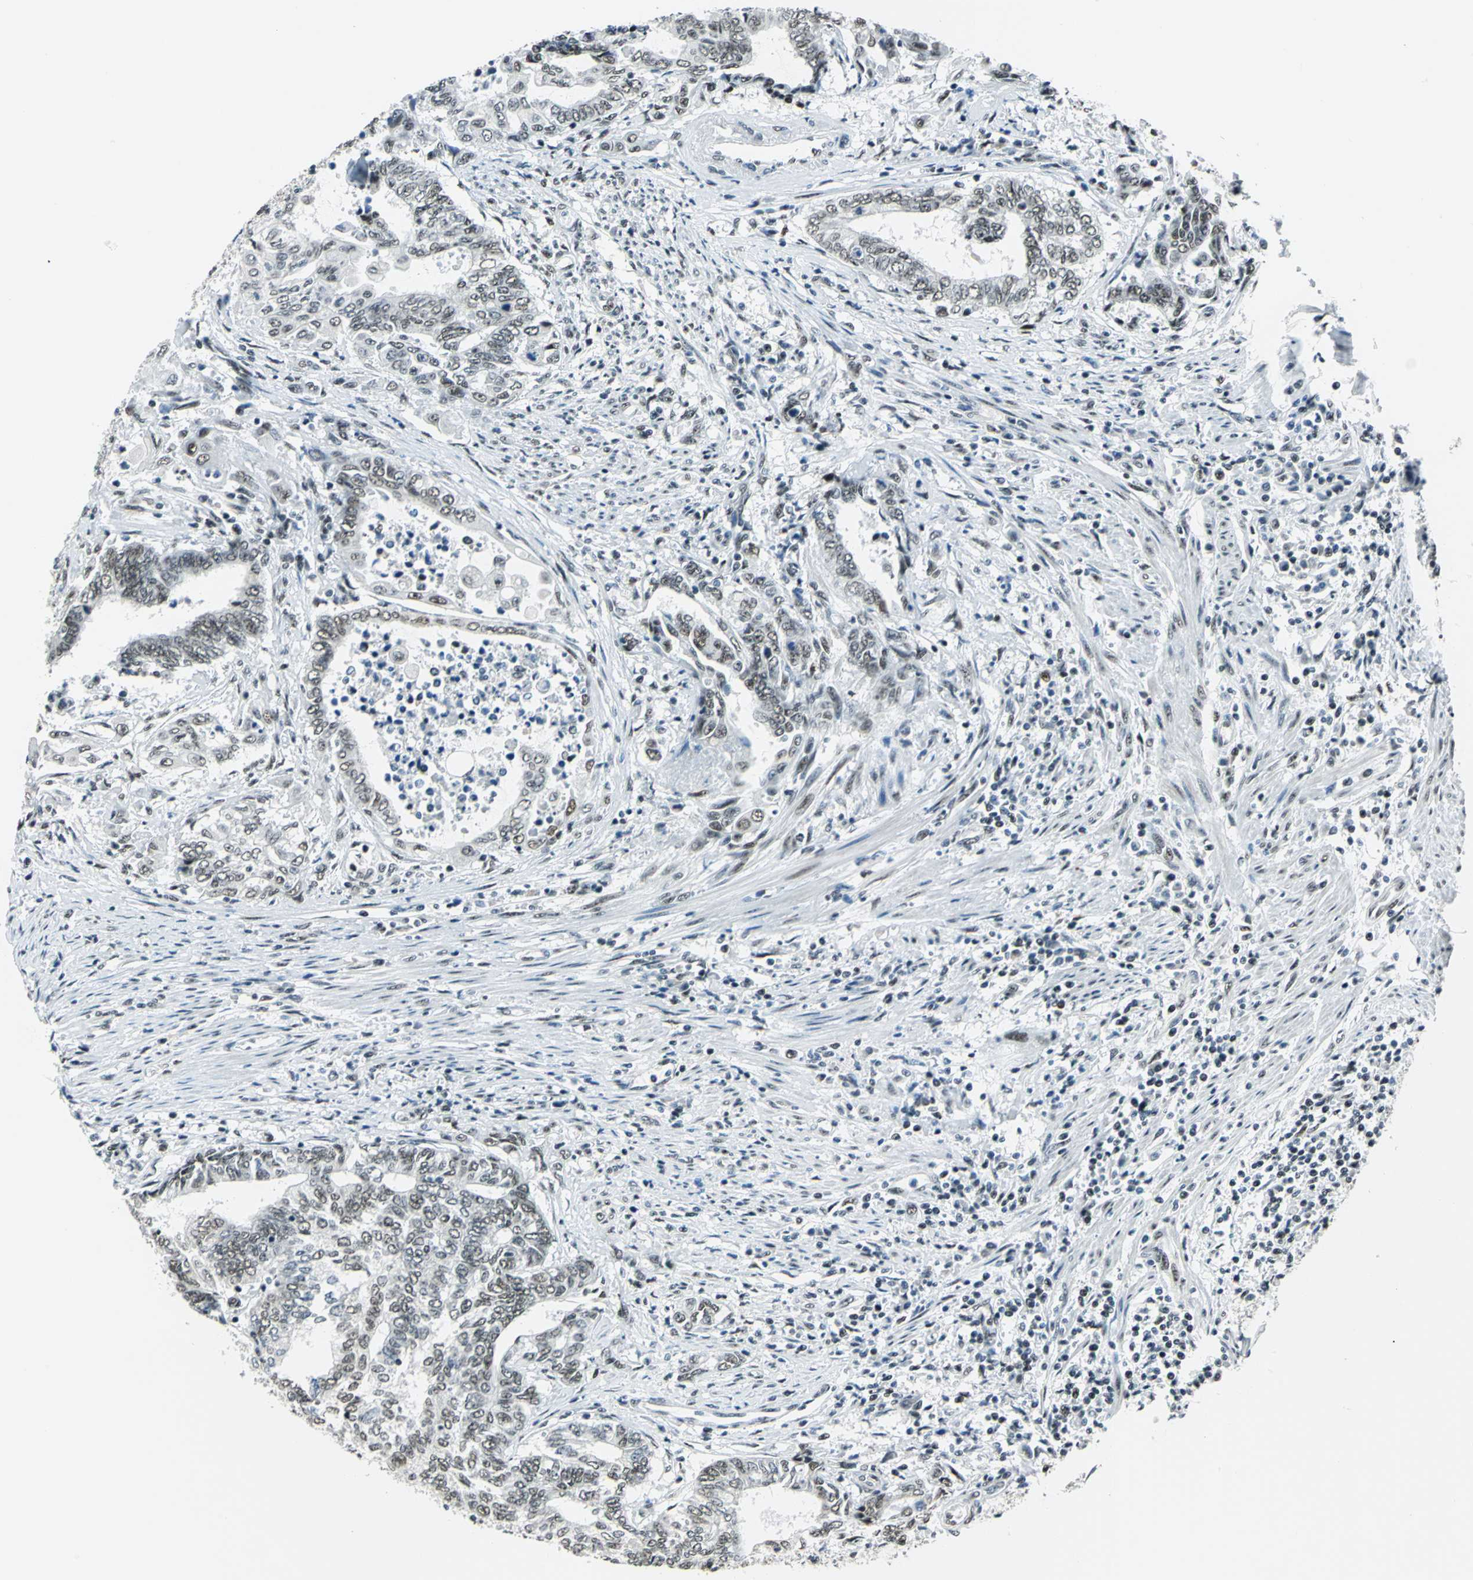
{"staining": {"intensity": "moderate", "quantity": ">75%", "location": "nuclear"}, "tissue": "endometrial cancer", "cell_type": "Tumor cells", "image_type": "cancer", "snomed": [{"axis": "morphology", "description": "Adenocarcinoma, NOS"}, {"axis": "topography", "description": "Uterus"}, {"axis": "topography", "description": "Endometrium"}], "caption": "Immunohistochemical staining of human endometrial cancer displays medium levels of moderate nuclear expression in approximately >75% of tumor cells. (IHC, brightfield microscopy, high magnification).", "gene": "KAT6B", "patient": {"sex": "female", "age": 70}}